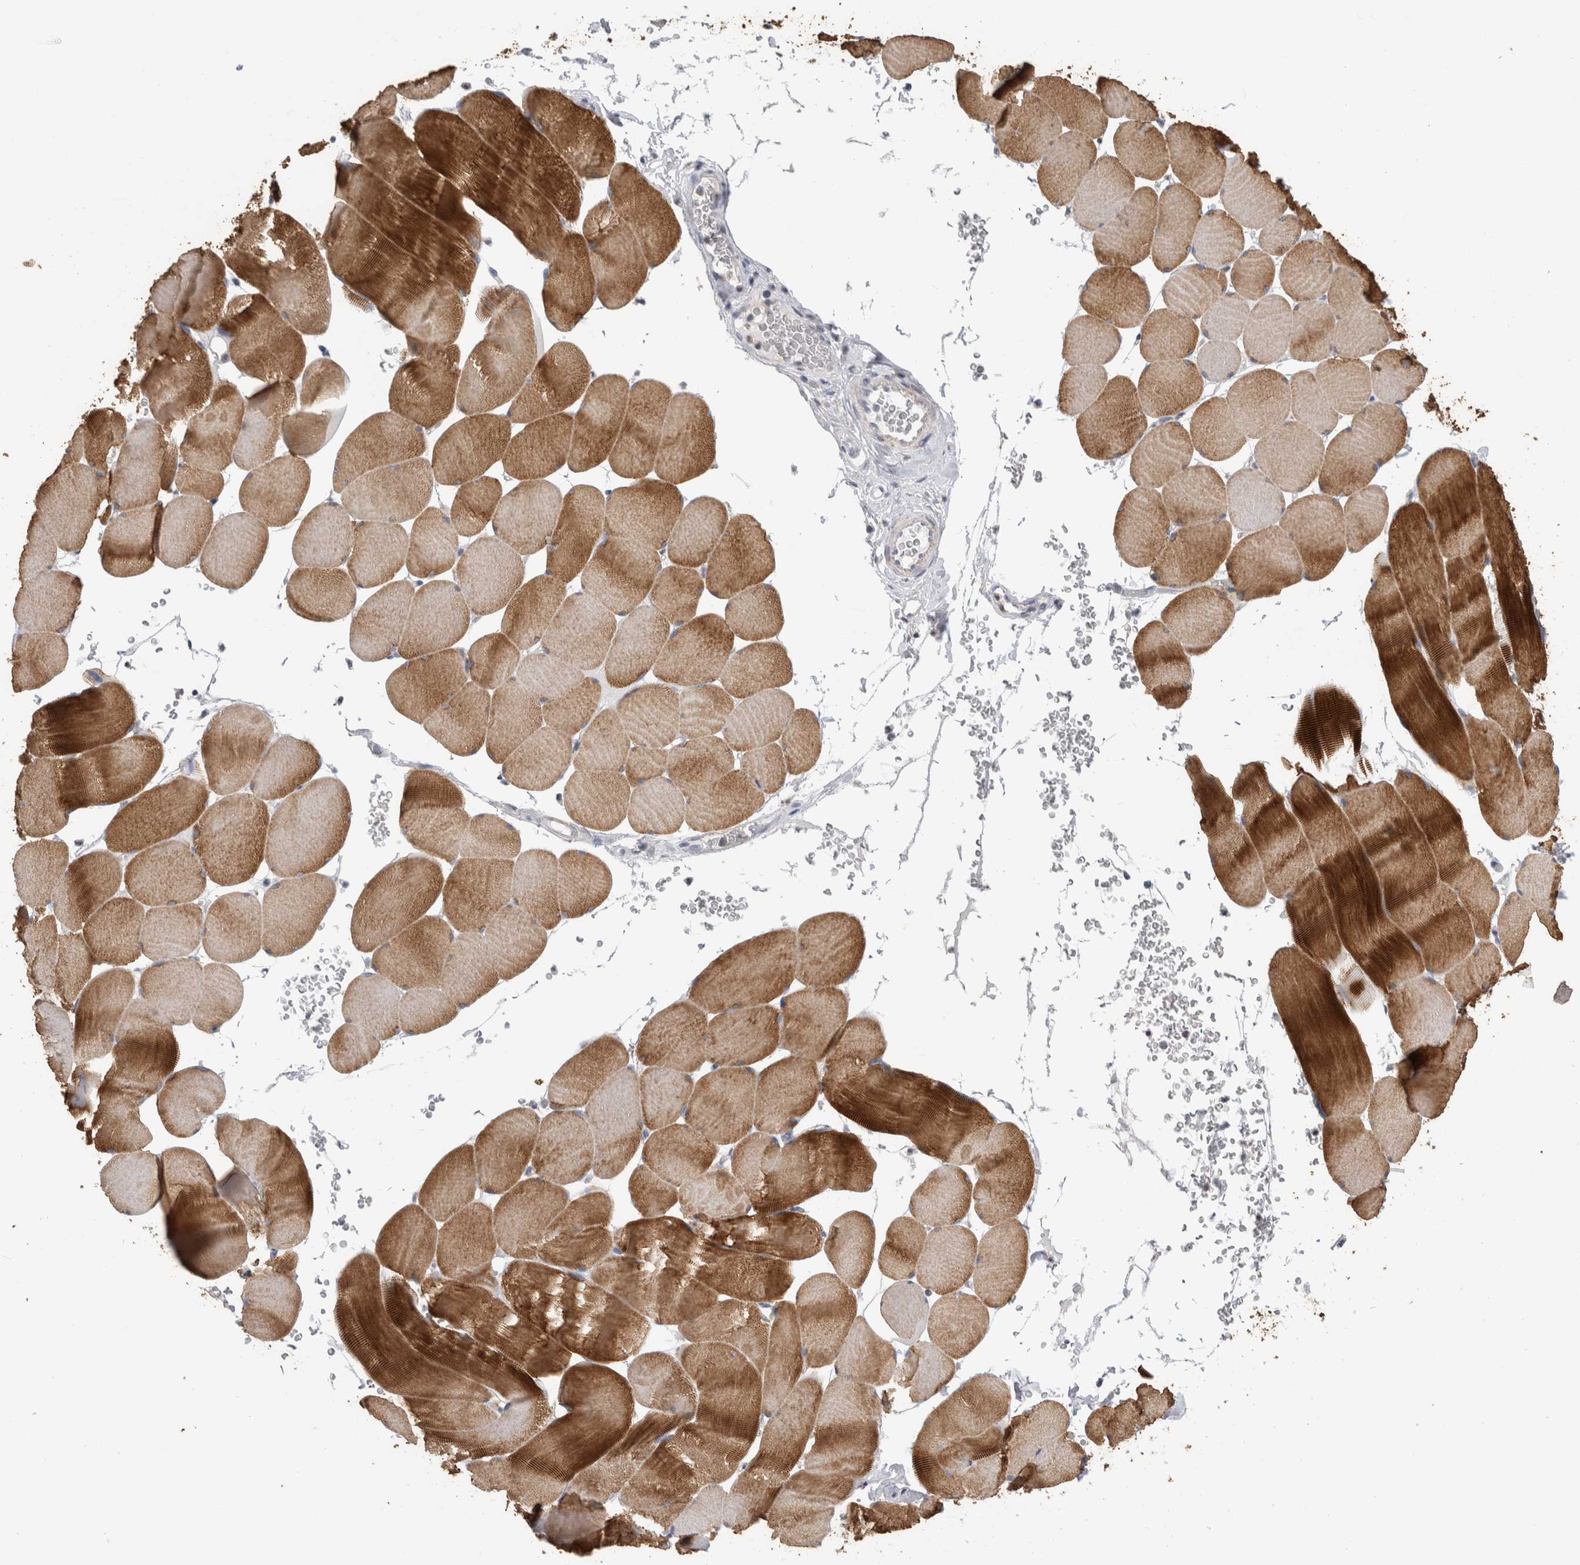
{"staining": {"intensity": "moderate", "quantity": "25%-75%", "location": "cytoplasmic/membranous"}, "tissue": "skeletal muscle", "cell_type": "Myocytes", "image_type": "normal", "snomed": [{"axis": "morphology", "description": "Normal tissue, NOS"}, {"axis": "topography", "description": "Skeletal muscle"}], "caption": "Myocytes display medium levels of moderate cytoplasmic/membranous expression in about 25%-75% of cells in unremarkable human skeletal muscle. The protein of interest is stained brown, and the nuclei are stained in blue (DAB (3,3'-diaminobenzidine) IHC with brightfield microscopy, high magnification).", "gene": "CNTFR", "patient": {"sex": "male", "age": 62}}